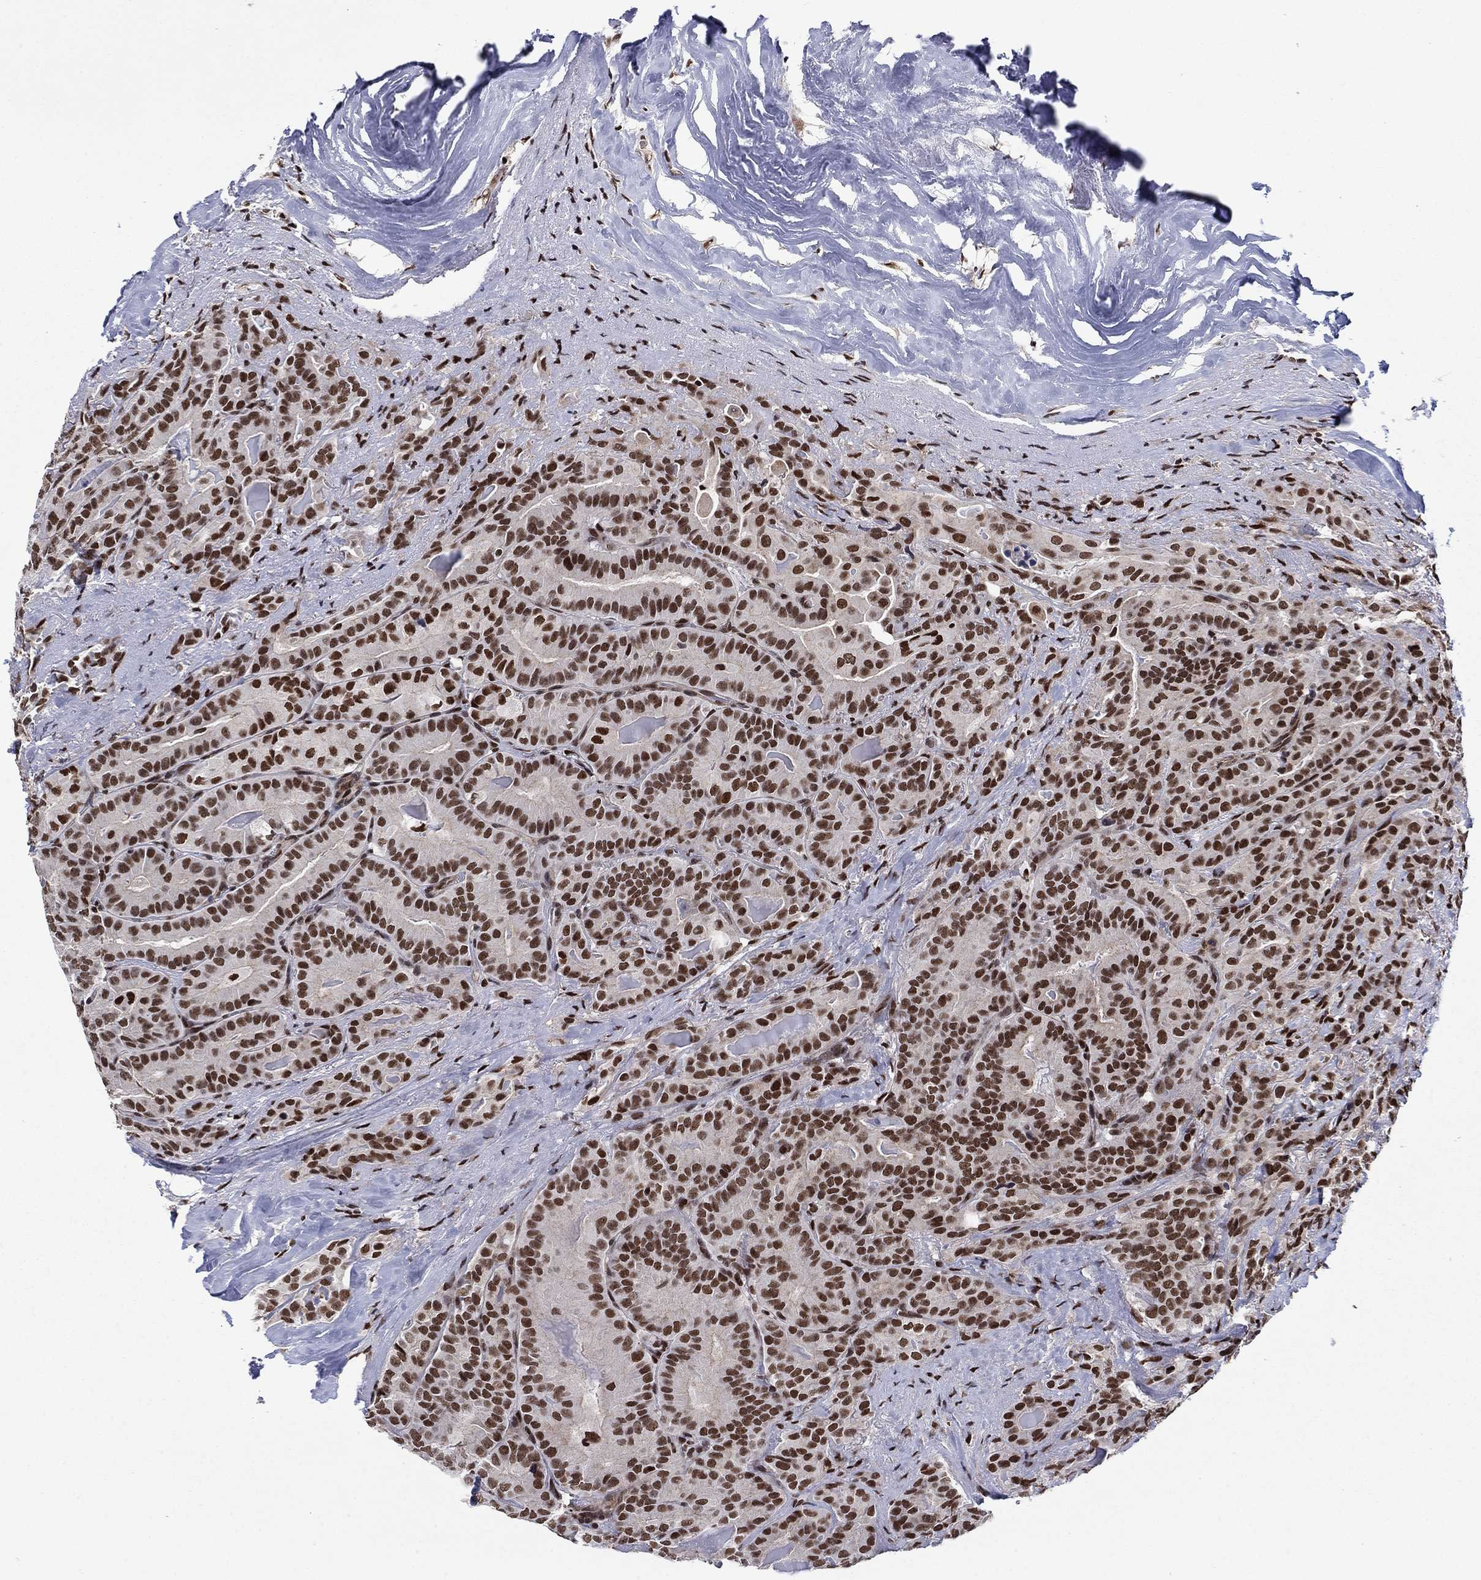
{"staining": {"intensity": "strong", "quantity": "25%-75%", "location": "nuclear"}, "tissue": "thyroid cancer", "cell_type": "Tumor cells", "image_type": "cancer", "snomed": [{"axis": "morphology", "description": "Papillary adenocarcinoma, NOS"}, {"axis": "topography", "description": "Thyroid gland"}], "caption": "Immunohistochemical staining of thyroid papillary adenocarcinoma displays high levels of strong nuclear protein staining in approximately 25%-75% of tumor cells. (Brightfield microscopy of DAB IHC at high magnification).", "gene": "RPRD1B", "patient": {"sex": "male", "age": 61}}